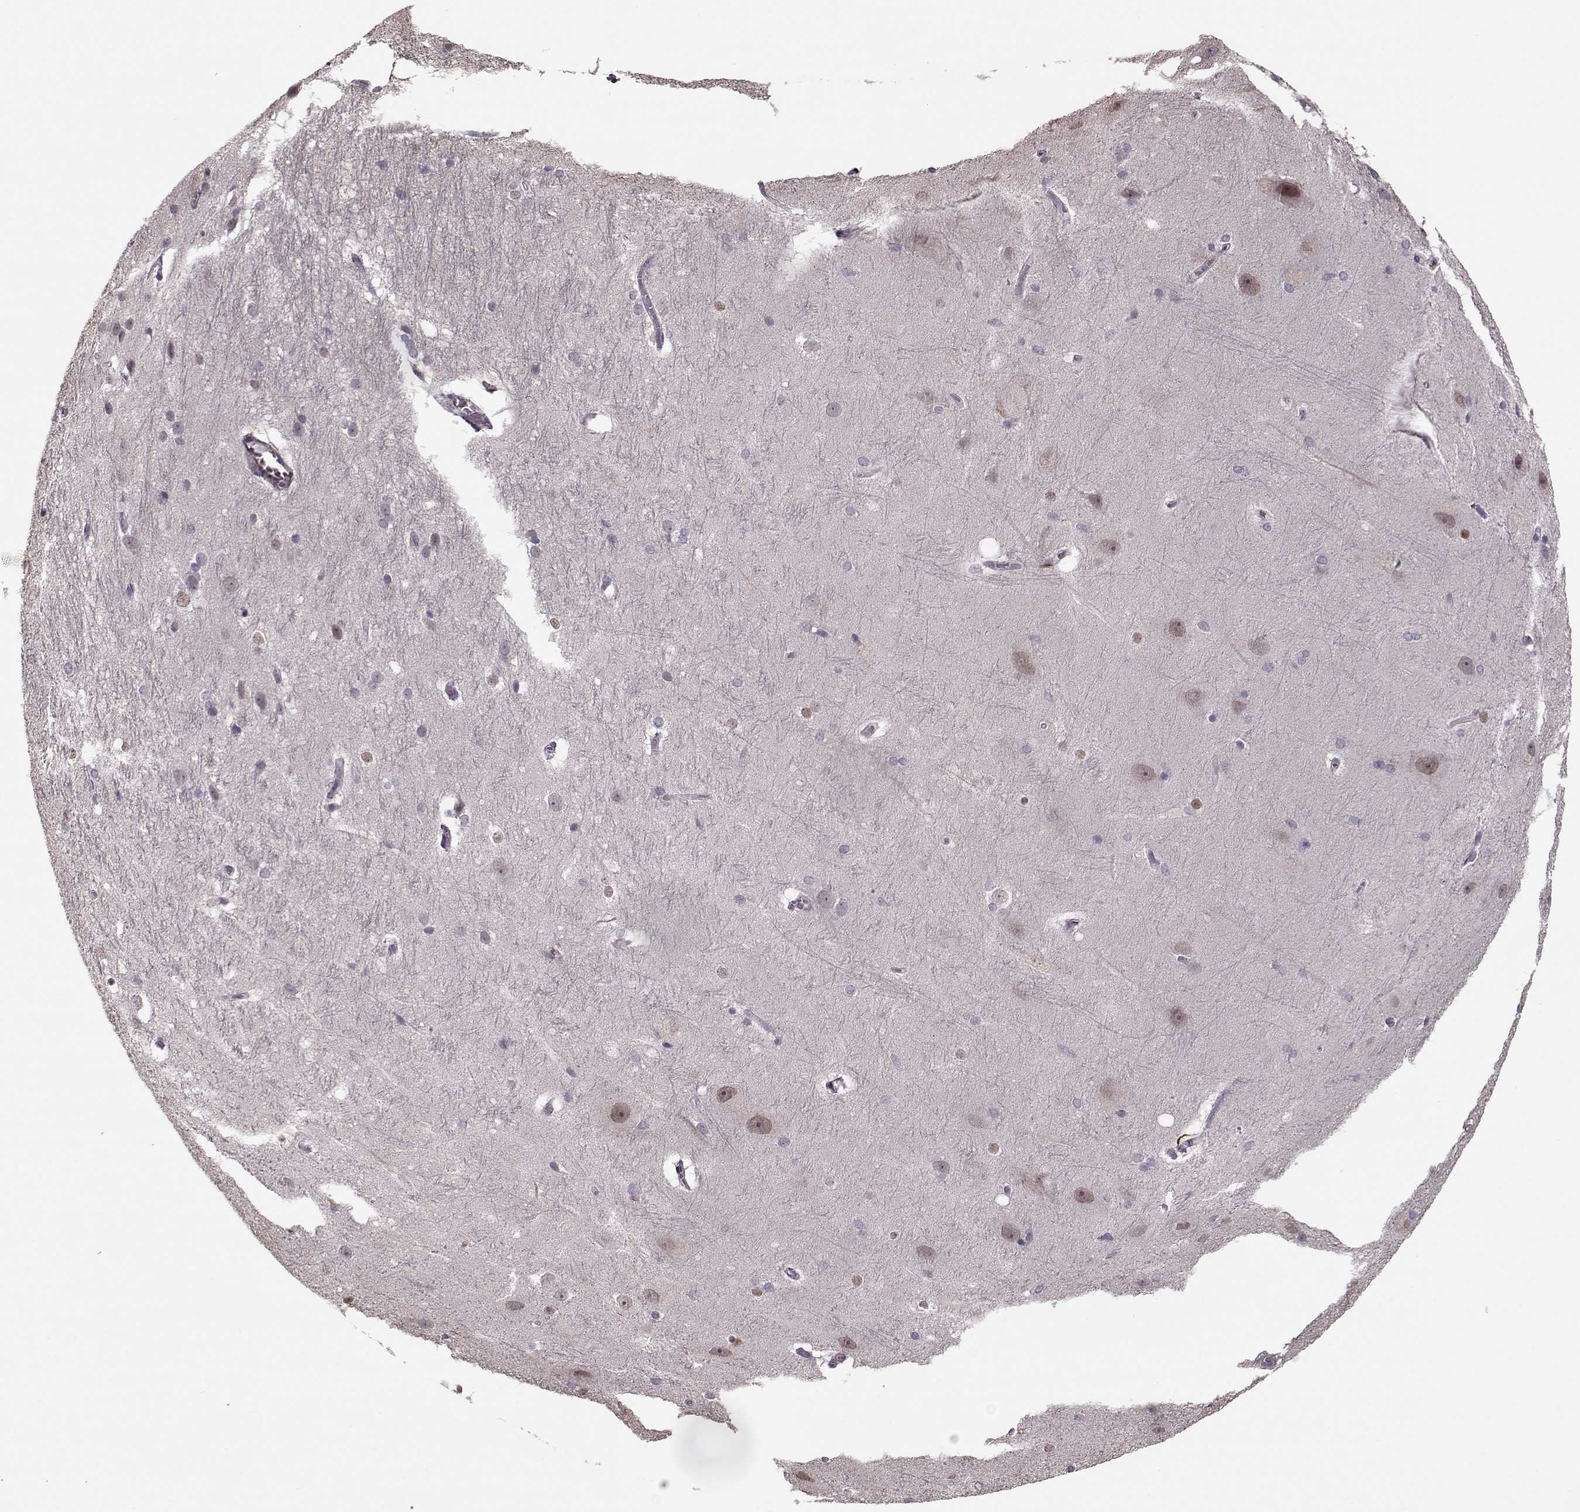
{"staining": {"intensity": "negative", "quantity": "none", "location": "none"}, "tissue": "hippocampus", "cell_type": "Glial cells", "image_type": "normal", "snomed": [{"axis": "morphology", "description": "Normal tissue, NOS"}, {"axis": "topography", "description": "Cerebral cortex"}, {"axis": "topography", "description": "Hippocampus"}], "caption": "This is an immunohistochemistry (IHC) photomicrograph of normal human hippocampus. There is no staining in glial cells.", "gene": "DNAI3", "patient": {"sex": "female", "age": 19}}